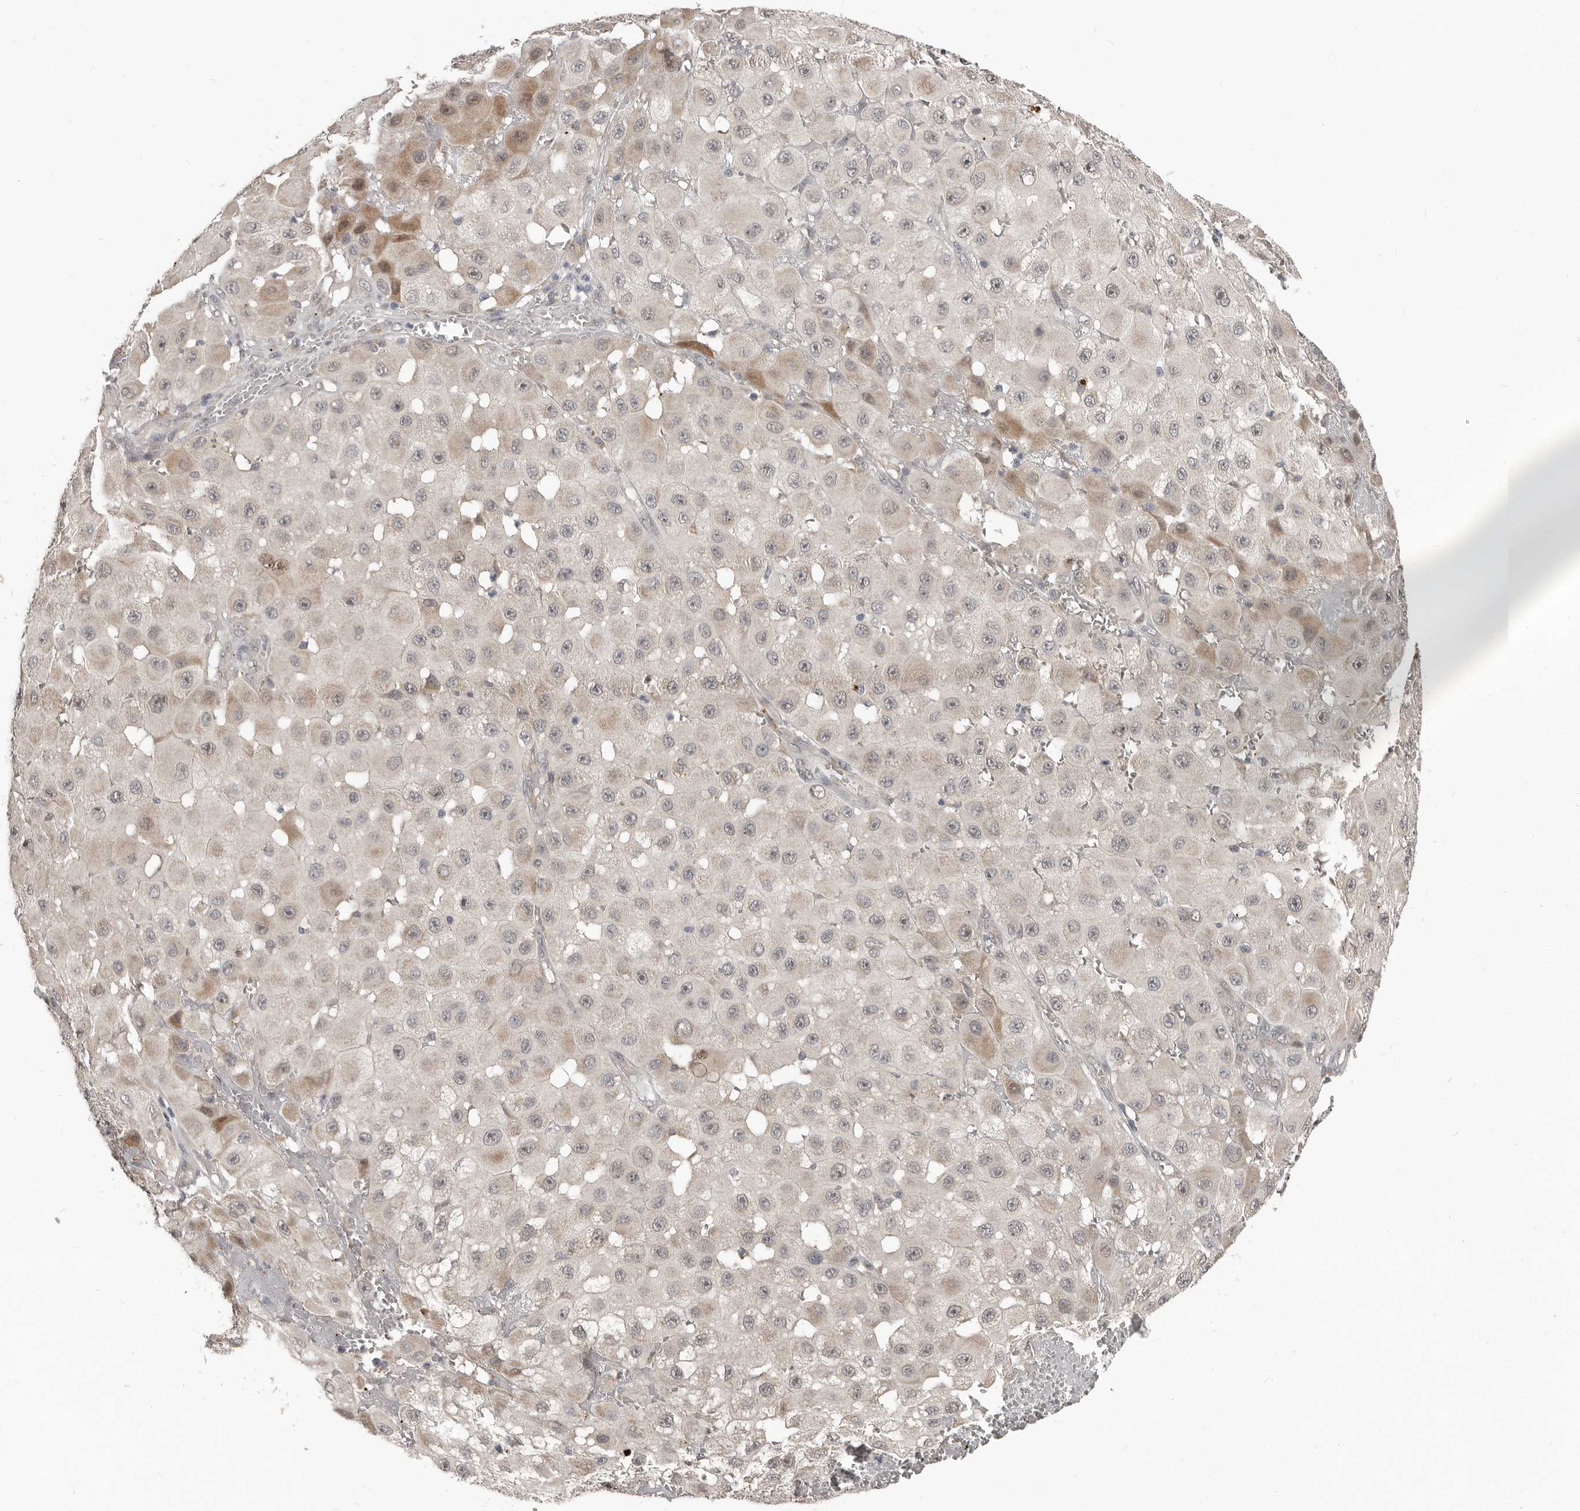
{"staining": {"intensity": "moderate", "quantity": "<25%", "location": "cytoplasmic/membranous,nuclear"}, "tissue": "melanoma", "cell_type": "Tumor cells", "image_type": "cancer", "snomed": [{"axis": "morphology", "description": "Malignant melanoma, NOS"}, {"axis": "topography", "description": "Skin"}], "caption": "A brown stain shows moderate cytoplasmic/membranous and nuclear staining of a protein in human malignant melanoma tumor cells. (Stains: DAB in brown, nuclei in blue, Microscopy: brightfield microscopy at high magnification).", "gene": "APOL6", "patient": {"sex": "female", "age": 81}}